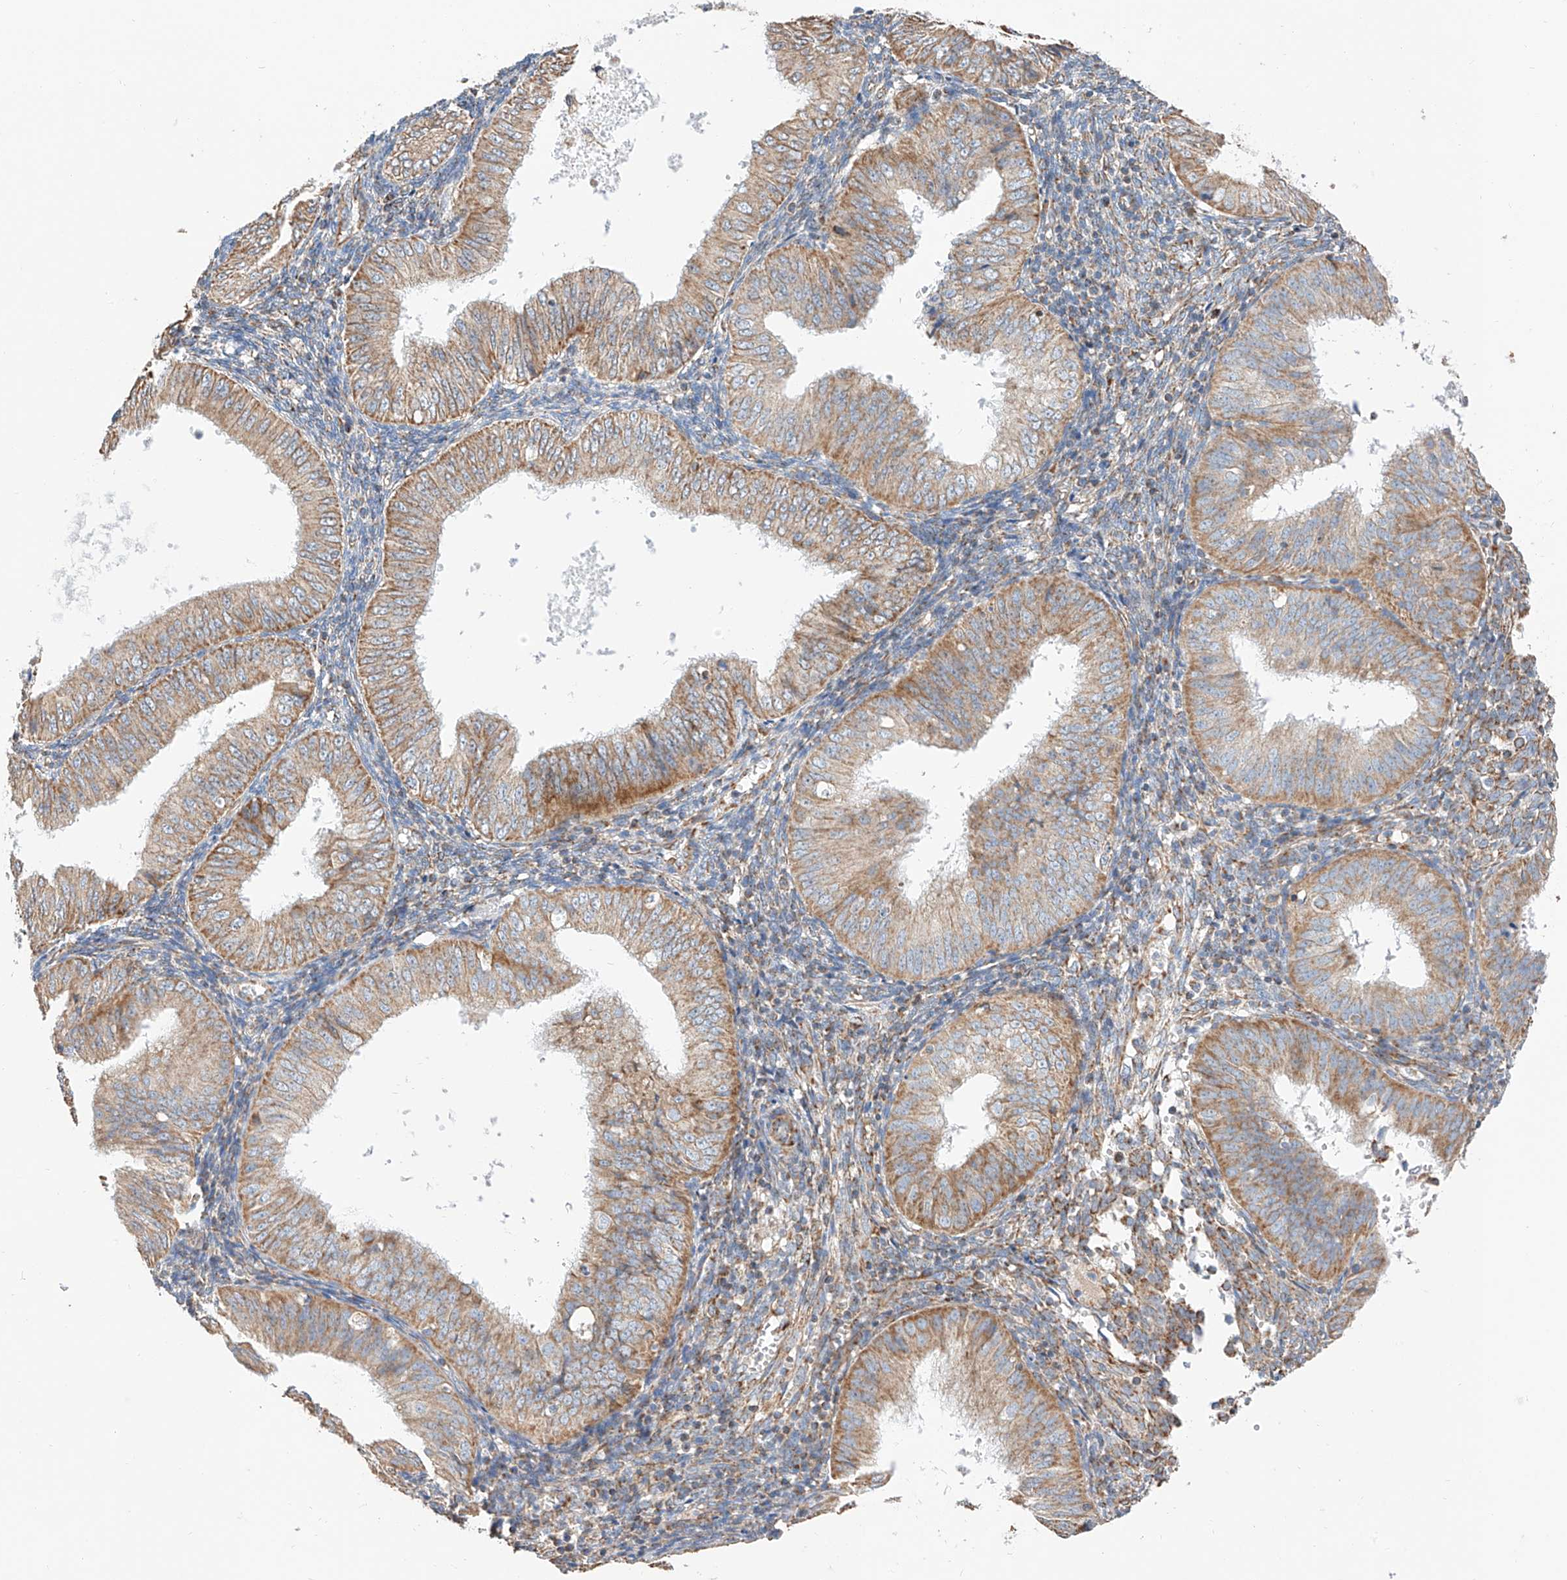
{"staining": {"intensity": "moderate", "quantity": "25%-75%", "location": "cytoplasmic/membranous"}, "tissue": "endometrial cancer", "cell_type": "Tumor cells", "image_type": "cancer", "snomed": [{"axis": "morphology", "description": "Normal tissue, NOS"}, {"axis": "morphology", "description": "Adenocarcinoma, NOS"}, {"axis": "topography", "description": "Endometrium"}], "caption": "Moderate cytoplasmic/membranous staining is identified in approximately 25%-75% of tumor cells in endometrial cancer.", "gene": "NDUFV3", "patient": {"sex": "female", "age": 53}}